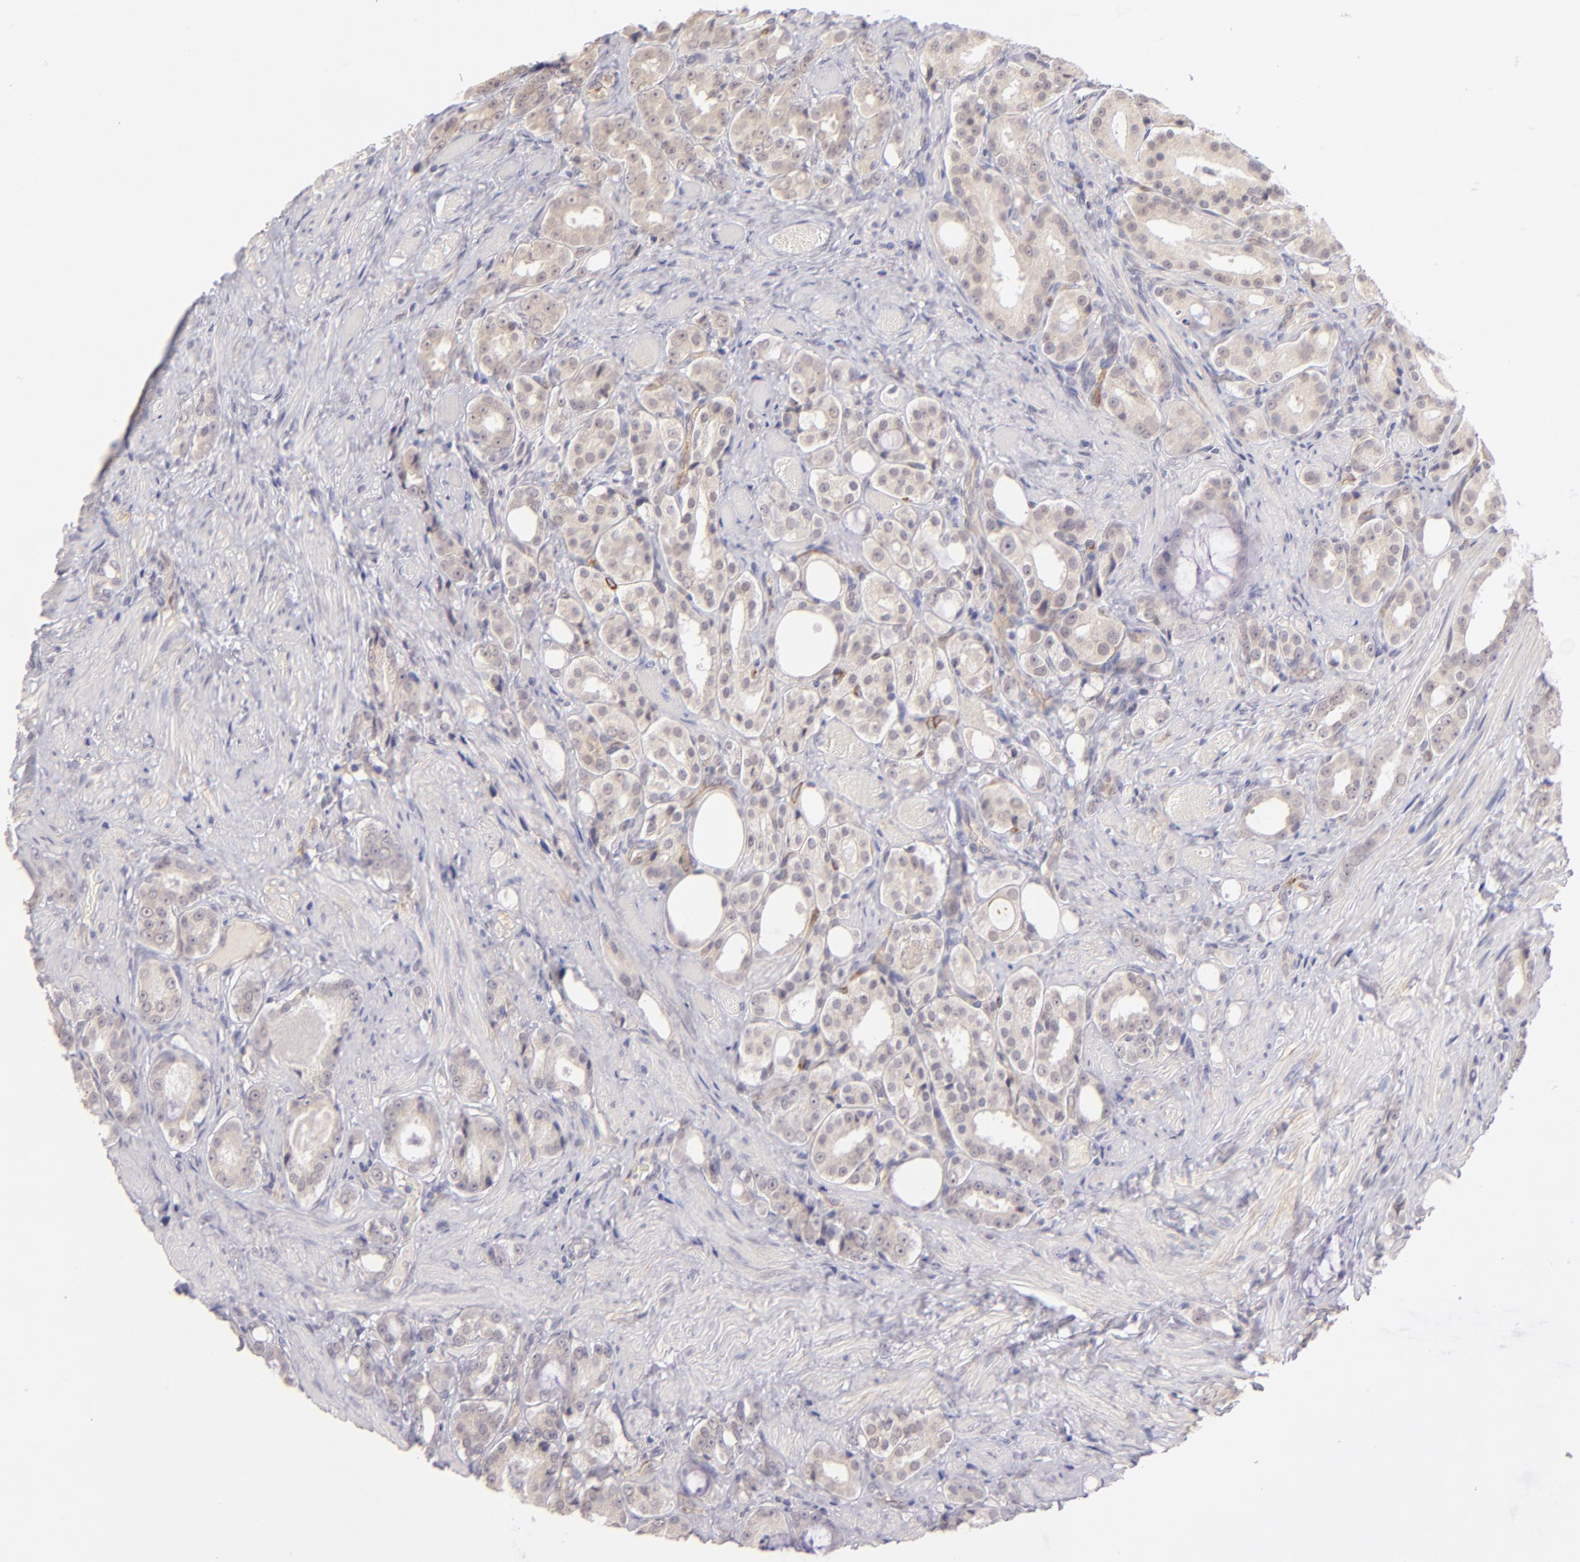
{"staining": {"intensity": "weak", "quantity": "25%-75%", "location": "cytoplasmic/membranous"}, "tissue": "prostate cancer", "cell_type": "Tumor cells", "image_type": "cancer", "snomed": [{"axis": "morphology", "description": "Adenocarcinoma, Medium grade"}, {"axis": "topography", "description": "Prostate"}], "caption": "Immunohistochemistry micrograph of neoplastic tissue: human prostate cancer (adenocarcinoma (medium-grade)) stained using immunohistochemistry (IHC) exhibits low levels of weak protein expression localized specifically in the cytoplasmic/membranous of tumor cells, appearing as a cytoplasmic/membranous brown color.", "gene": "THBD", "patient": {"sex": "male", "age": 60}}